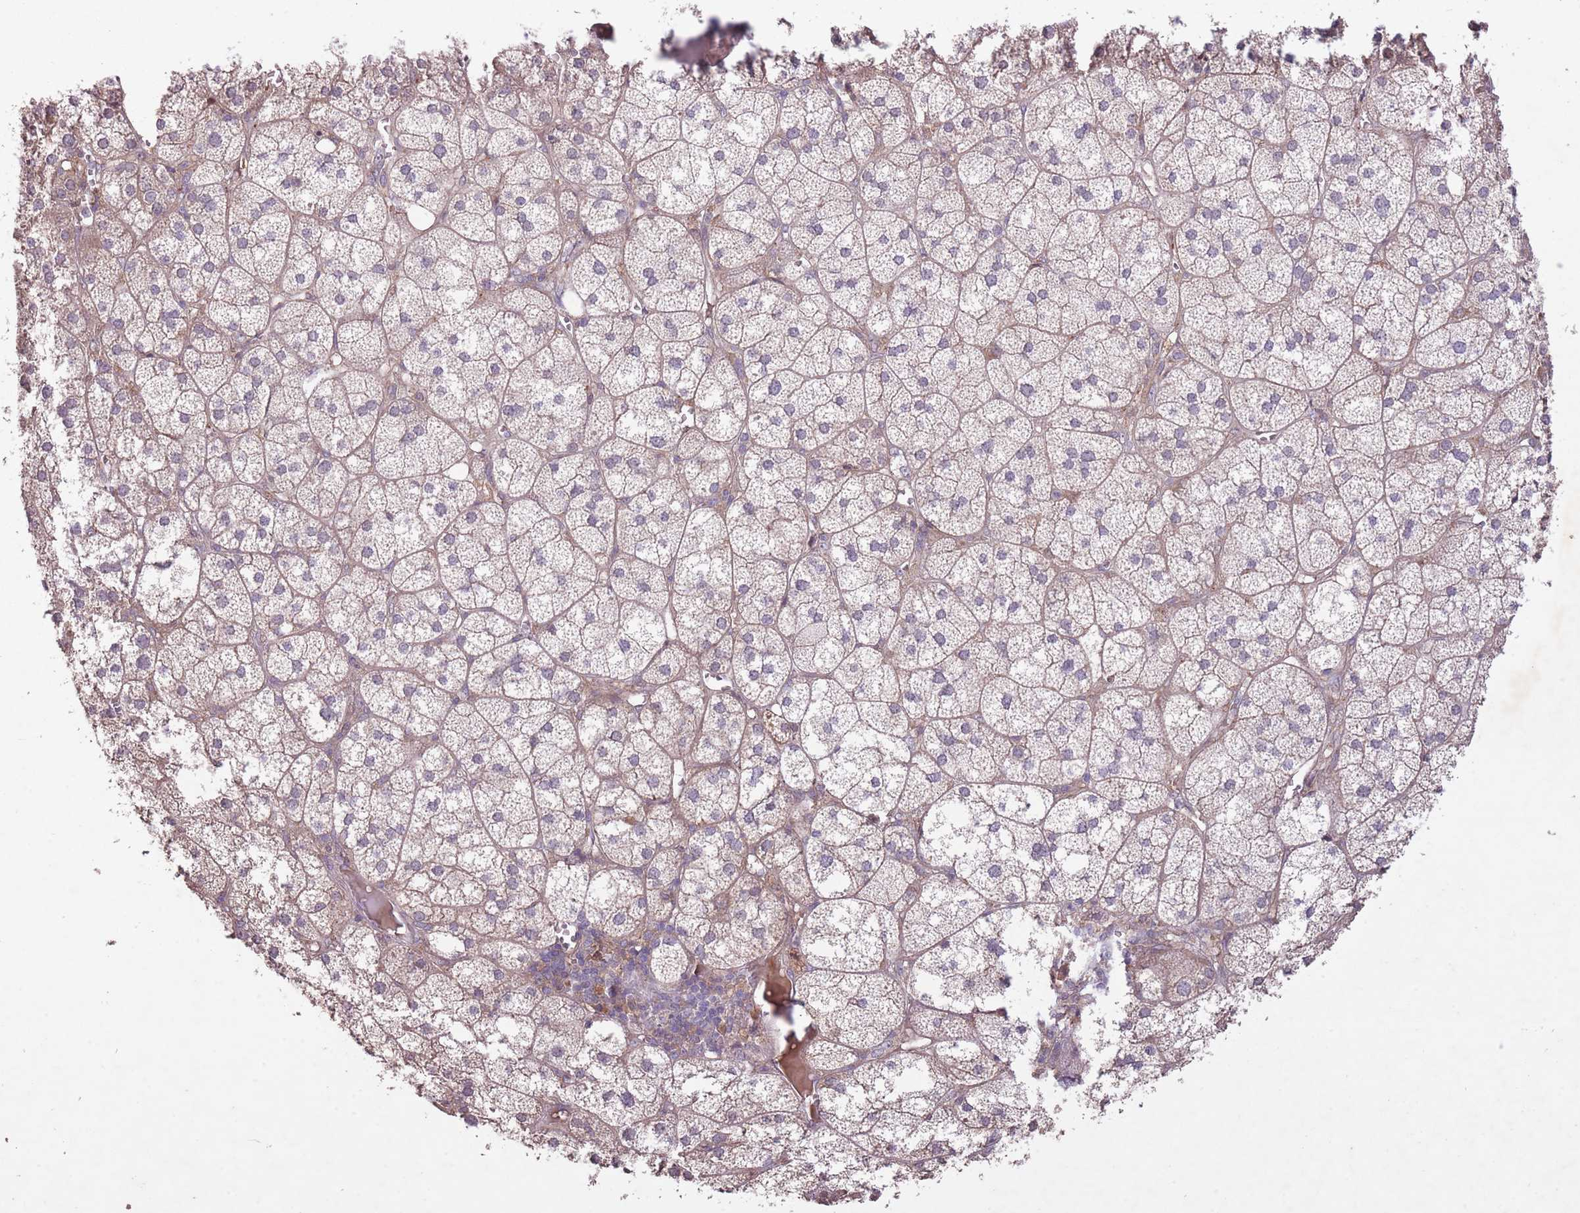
{"staining": {"intensity": "weak", "quantity": "25%-75%", "location": "cytoplasmic/membranous"}, "tissue": "adrenal gland", "cell_type": "Glandular cells", "image_type": "normal", "snomed": [{"axis": "morphology", "description": "Normal tissue, NOS"}, {"axis": "topography", "description": "Adrenal gland"}], "caption": "Immunohistochemistry histopathology image of benign adrenal gland: adrenal gland stained using immunohistochemistry (IHC) shows low levels of weak protein expression localized specifically in the cytoplasmic/membranous of glandular cells, appearing as a cytoplasmic/membranous brown color.", "gene": "OR2V1", "patient": {"sex": "female", "age": 61}}